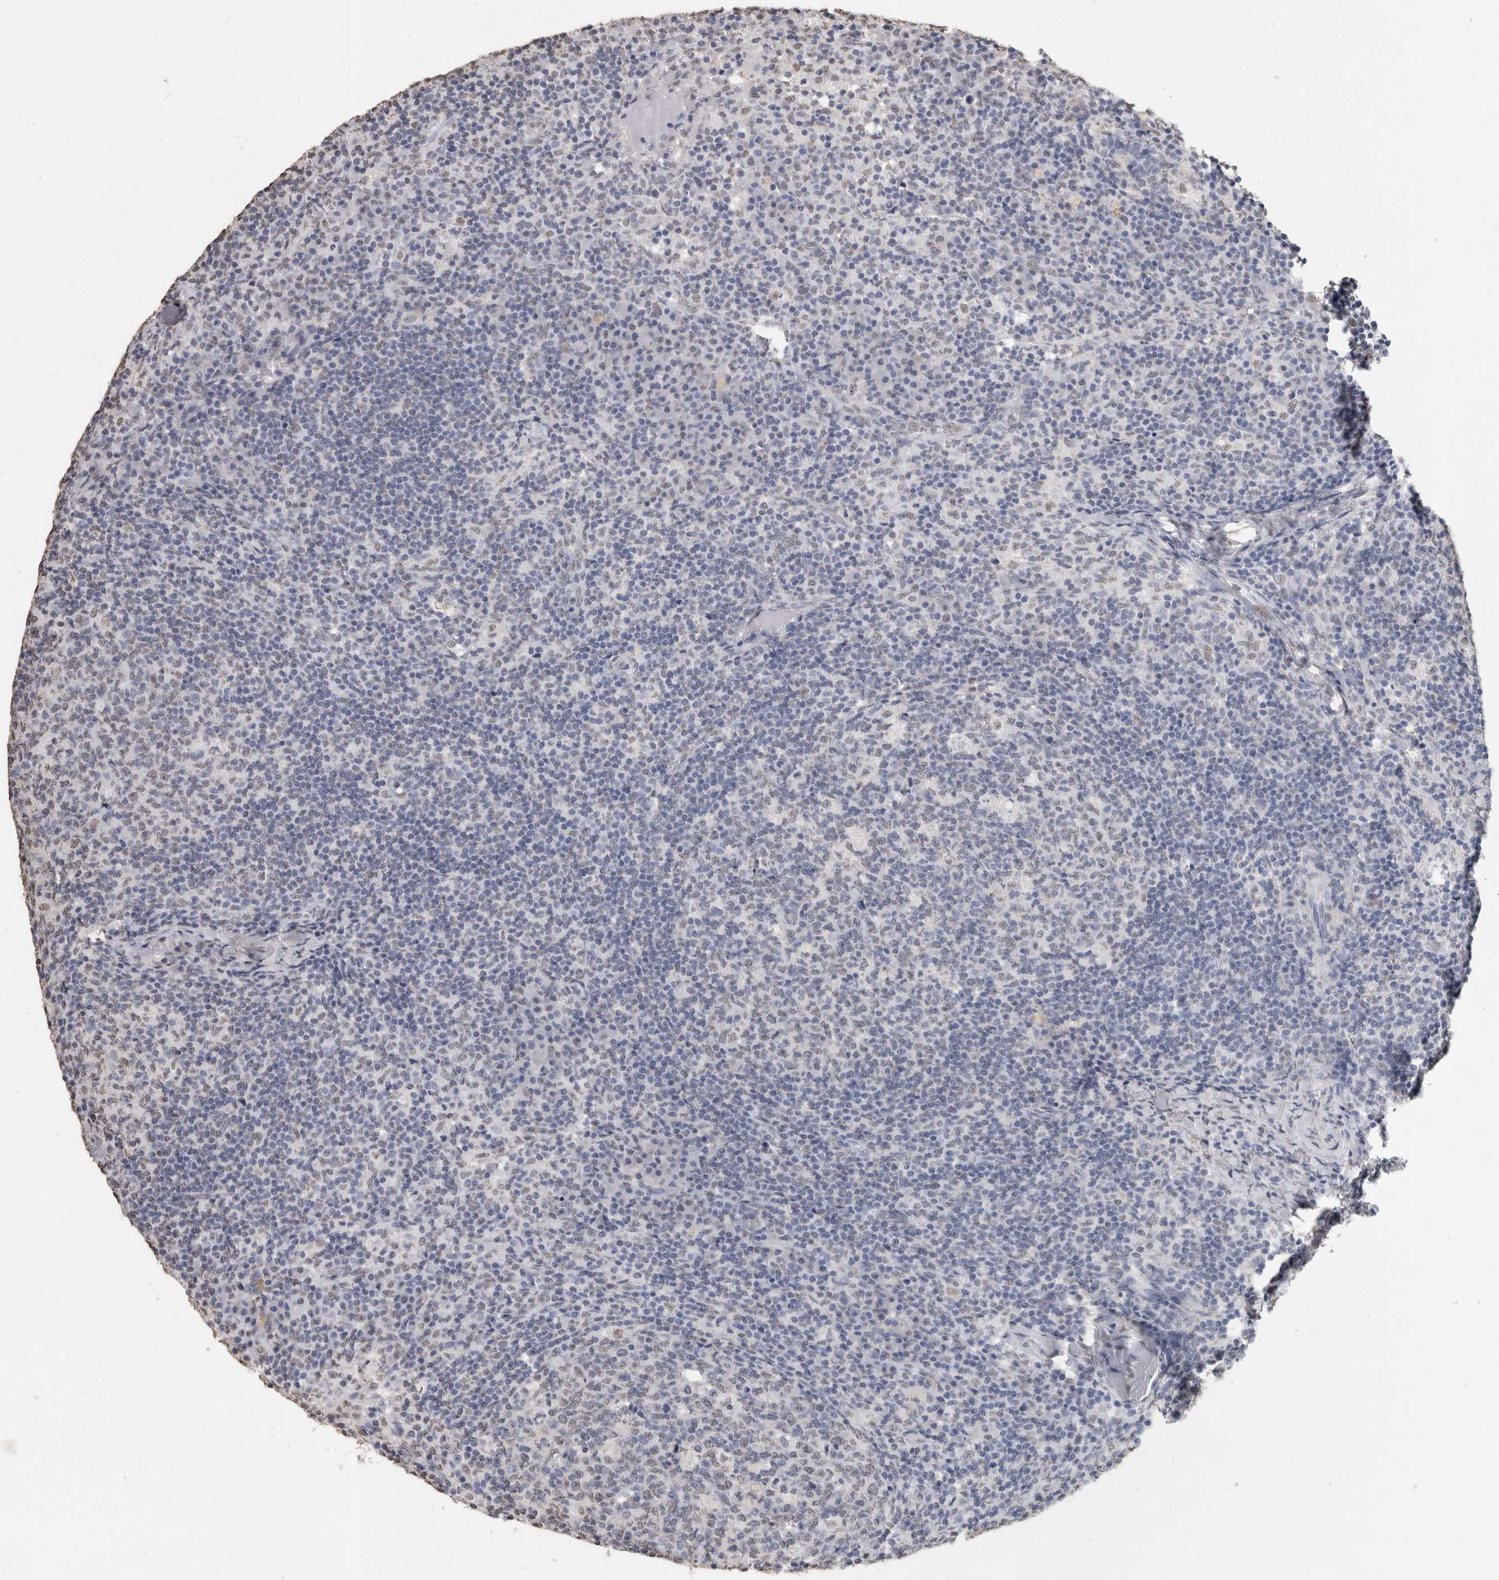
{"staining": {"intensity": "weak", "quantity": "<25%", "location": "cytoplasmic/membranous"}, "tissue": "lymph node", "cell_type": "Germinal center cells", "image_type": "normal", "snomed": [{"axis": "morphology", "description": "Normal tissue, NOS"}, {"axis": "morphology", "description": "Inflammation, NOS"}, {"axis": "topography", "description": "Lymph node"}], "caption": "This is a micrograph of immunohistochemistry (IHC) staining of unremarkable lymph node, which shows no positivity in germinal center cells.", "gene": "LTBP1", "patient": {"sex": "male", "age": 55}}